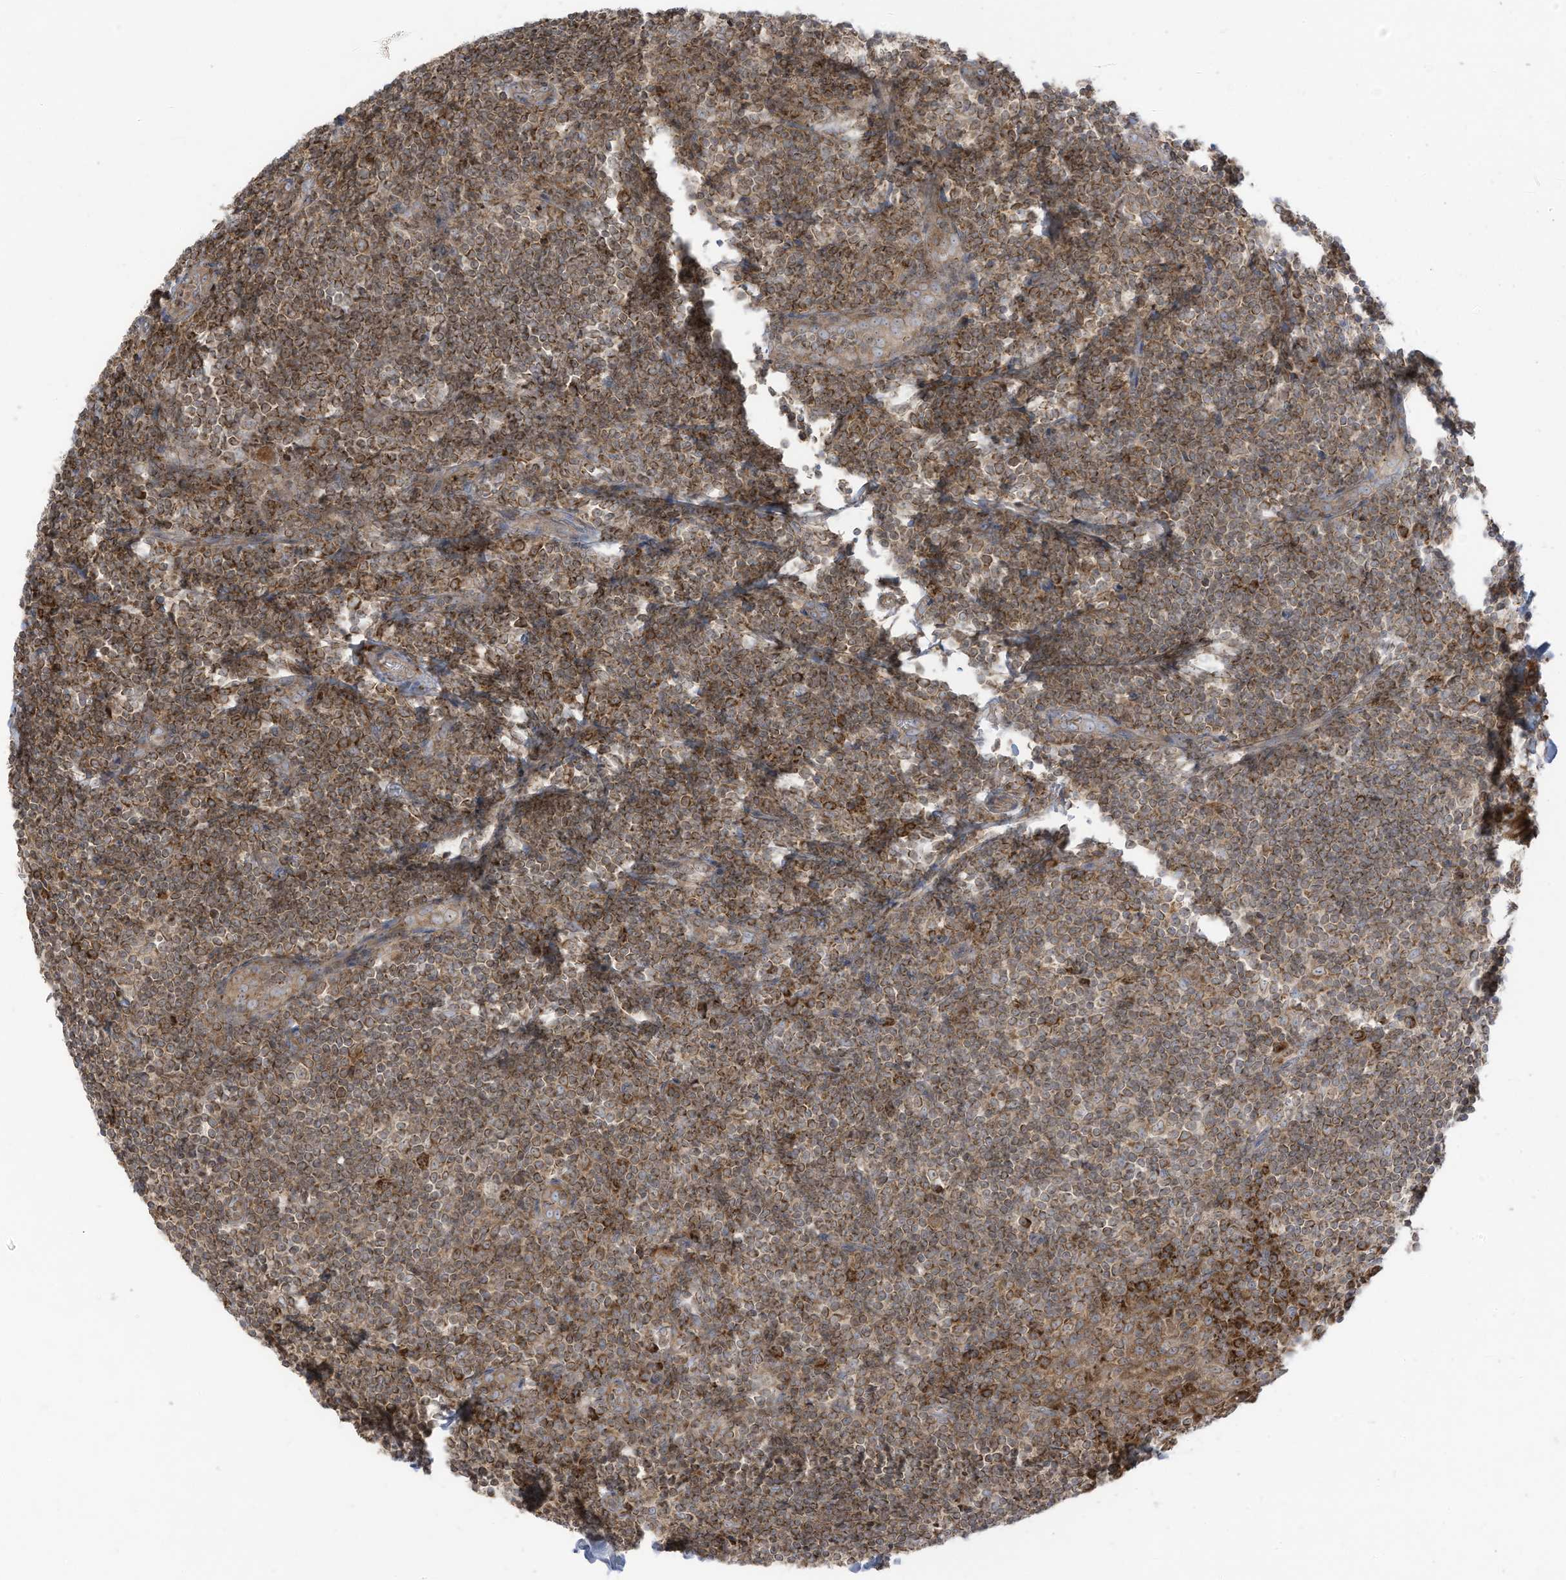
{"staining": {"intensity": "moderate", "quantity": ">75%", "location": "cytoplasmic/membranous"}, "tissue": "tonsil", "cell_type": "Germinal center cells", "image_type": "normal", "snomed": [{"axis": "morphology", "description": "Normal tissue, NOS"}, {"axis": "topography", "description": "Tonsil"}], "caption": "Tonsil stained with a brown dye exhibits moderate cytoplasmic/membranous positive positivity in about >75% of germinal center cells.", "gene": "CGAS", "patient": {"sex": "male", "age": 27}}